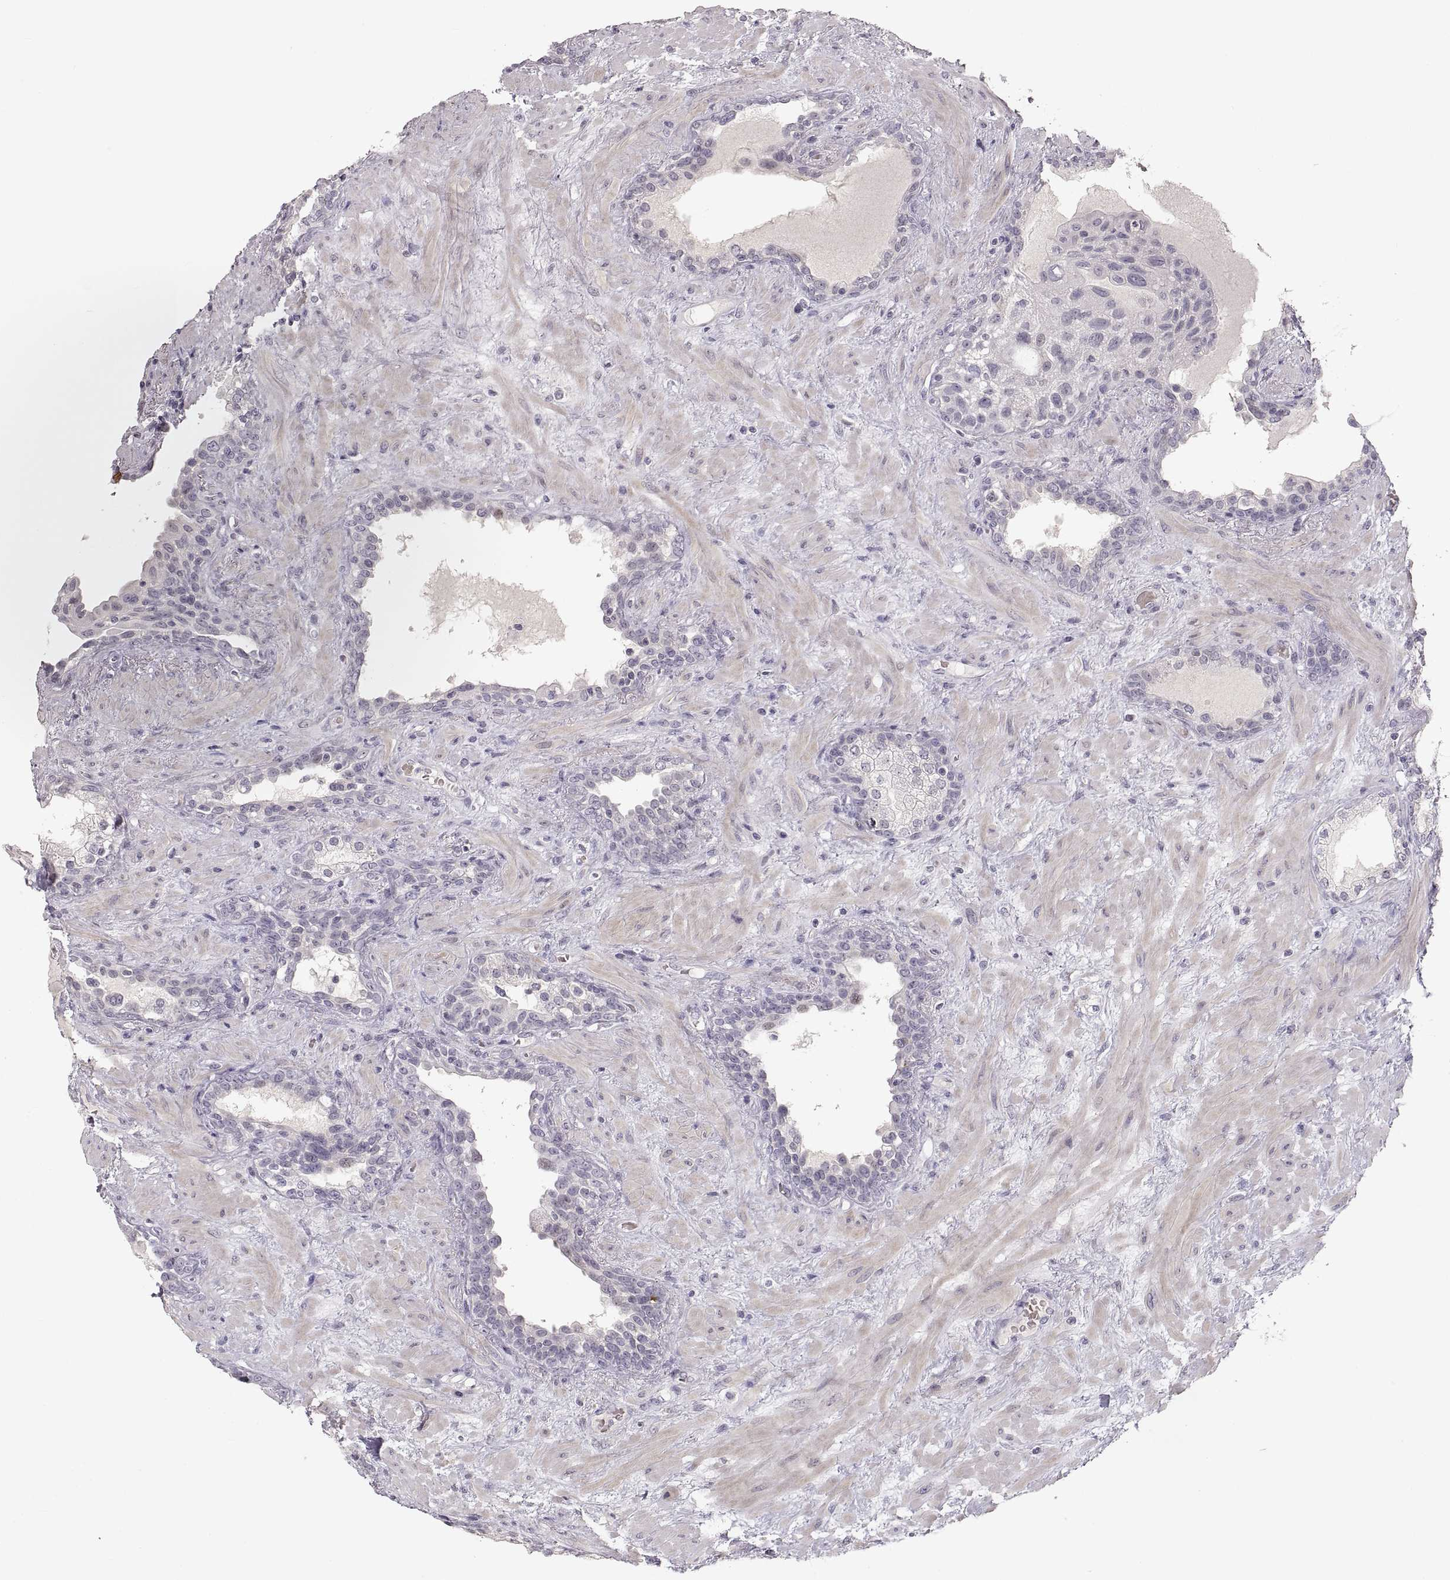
{"staining": {"intensity": "negative", "quantity": "none", "location": "none"}, "tissue": "prostate", "cell_type": "Glandular cells", "image_type": "normal", "snomed": [{"axis": "morphology", "description": "Normal tissue, NOS"}, {"axis": "topography", "description": "Prostate"}], "caption": "Glandular cells show no significant protein positivity in normal prostate.", "gene": "PCSK2", "patient": {"sex": "male", "age": 63}}